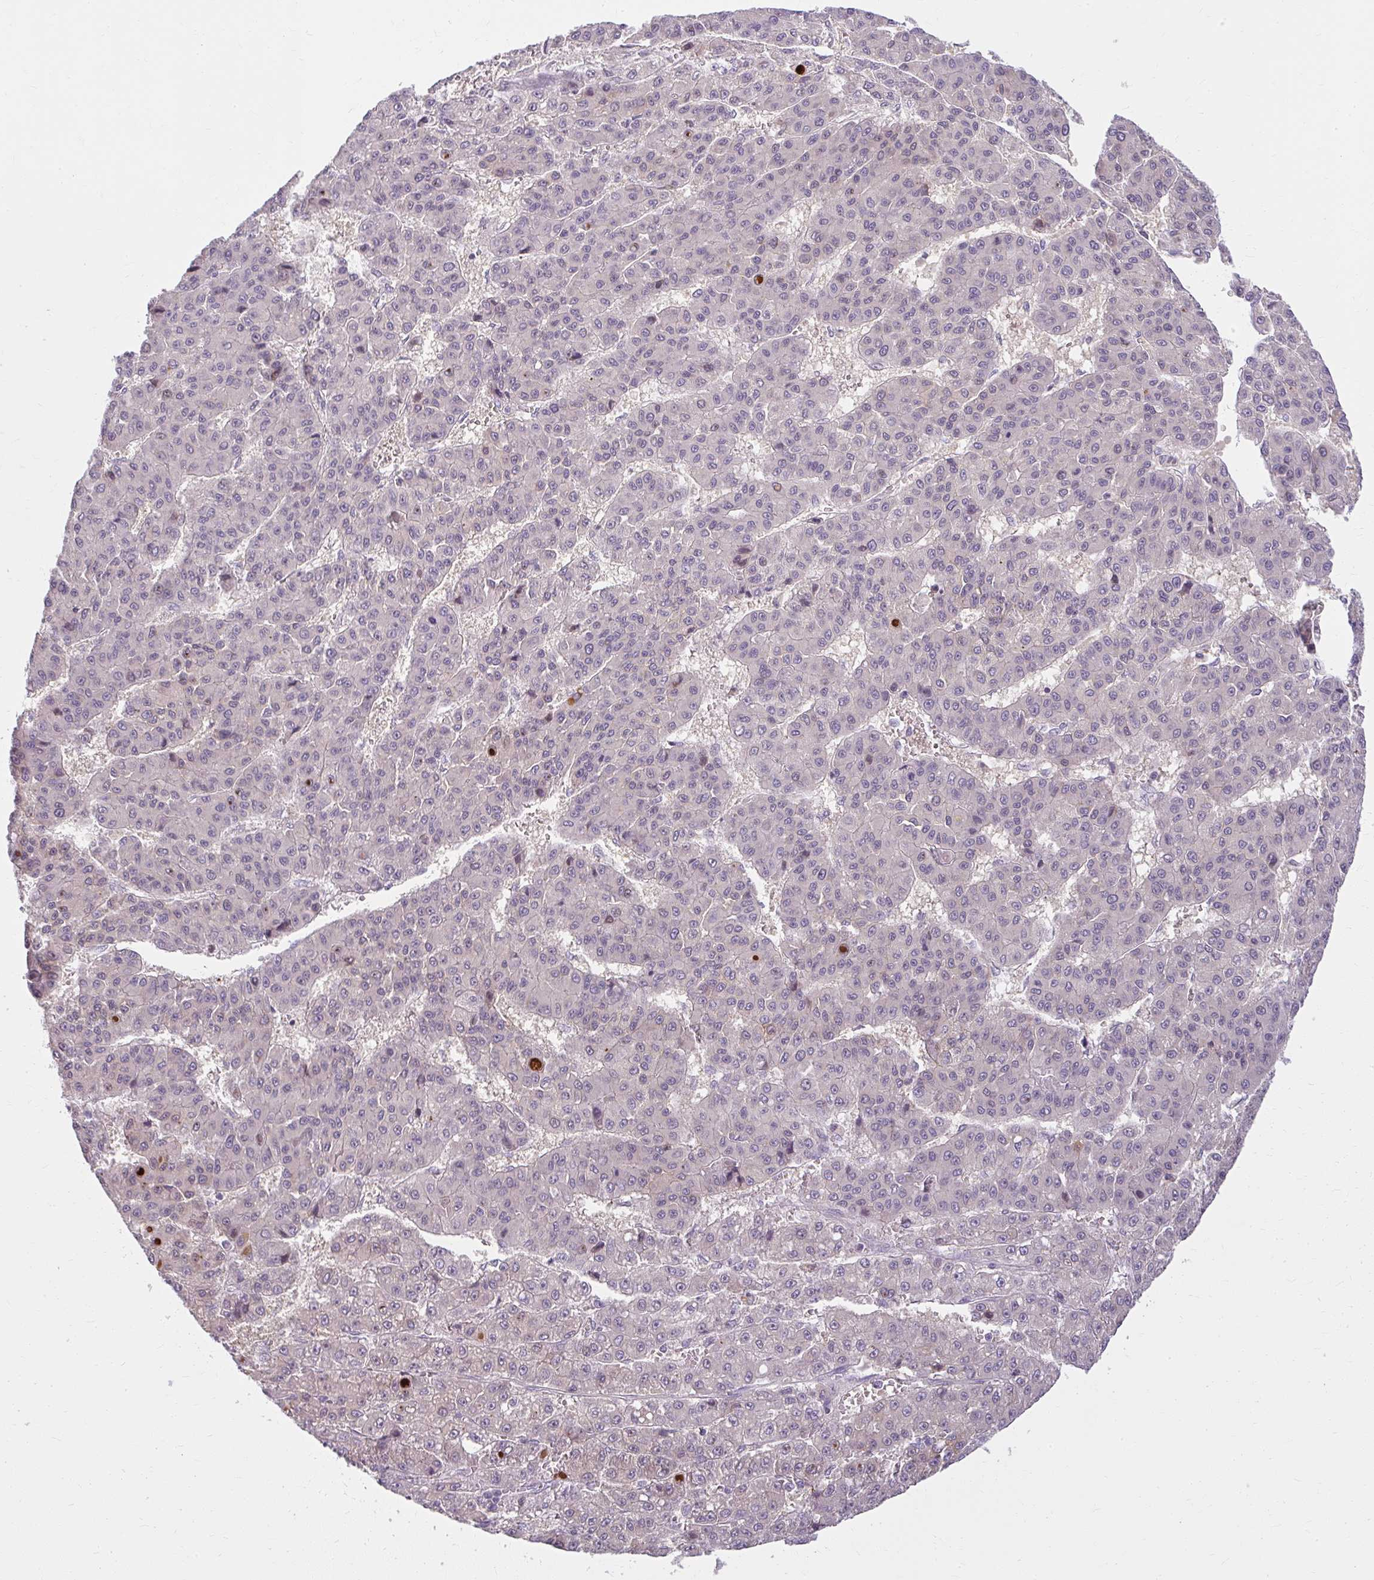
{"staining": {"intensity": "moderate", "quantity": "<25%", "location": "cytoplasmic/membranous"}, "tissue": "liver cancer", "cell_type": "Tumor cells", "image_type": "cancer", "snomed": [{"axis": "morphology", "description": "Carcinoma, Hepatocellular, NOS"}, {"axis": "topography", "description": "Liver"}], "caption": "Immunohistochemistry (IHC) staining of hepatocellular carcinoma (liver), which demonstrates low levels of moderate cytoplasmic/membranous positivity in approximately <25% of tumor cells indicating moderate cytoplasmic/membranous protein staining. The staining was performed using DAB (3,3'-diaminobenzidine) (brown) for protein detection and nuclei were counterstained in hematoxylin (blue).", "gene": "ZFYVE26", "patient": {"sex": "male", "age": 70}}